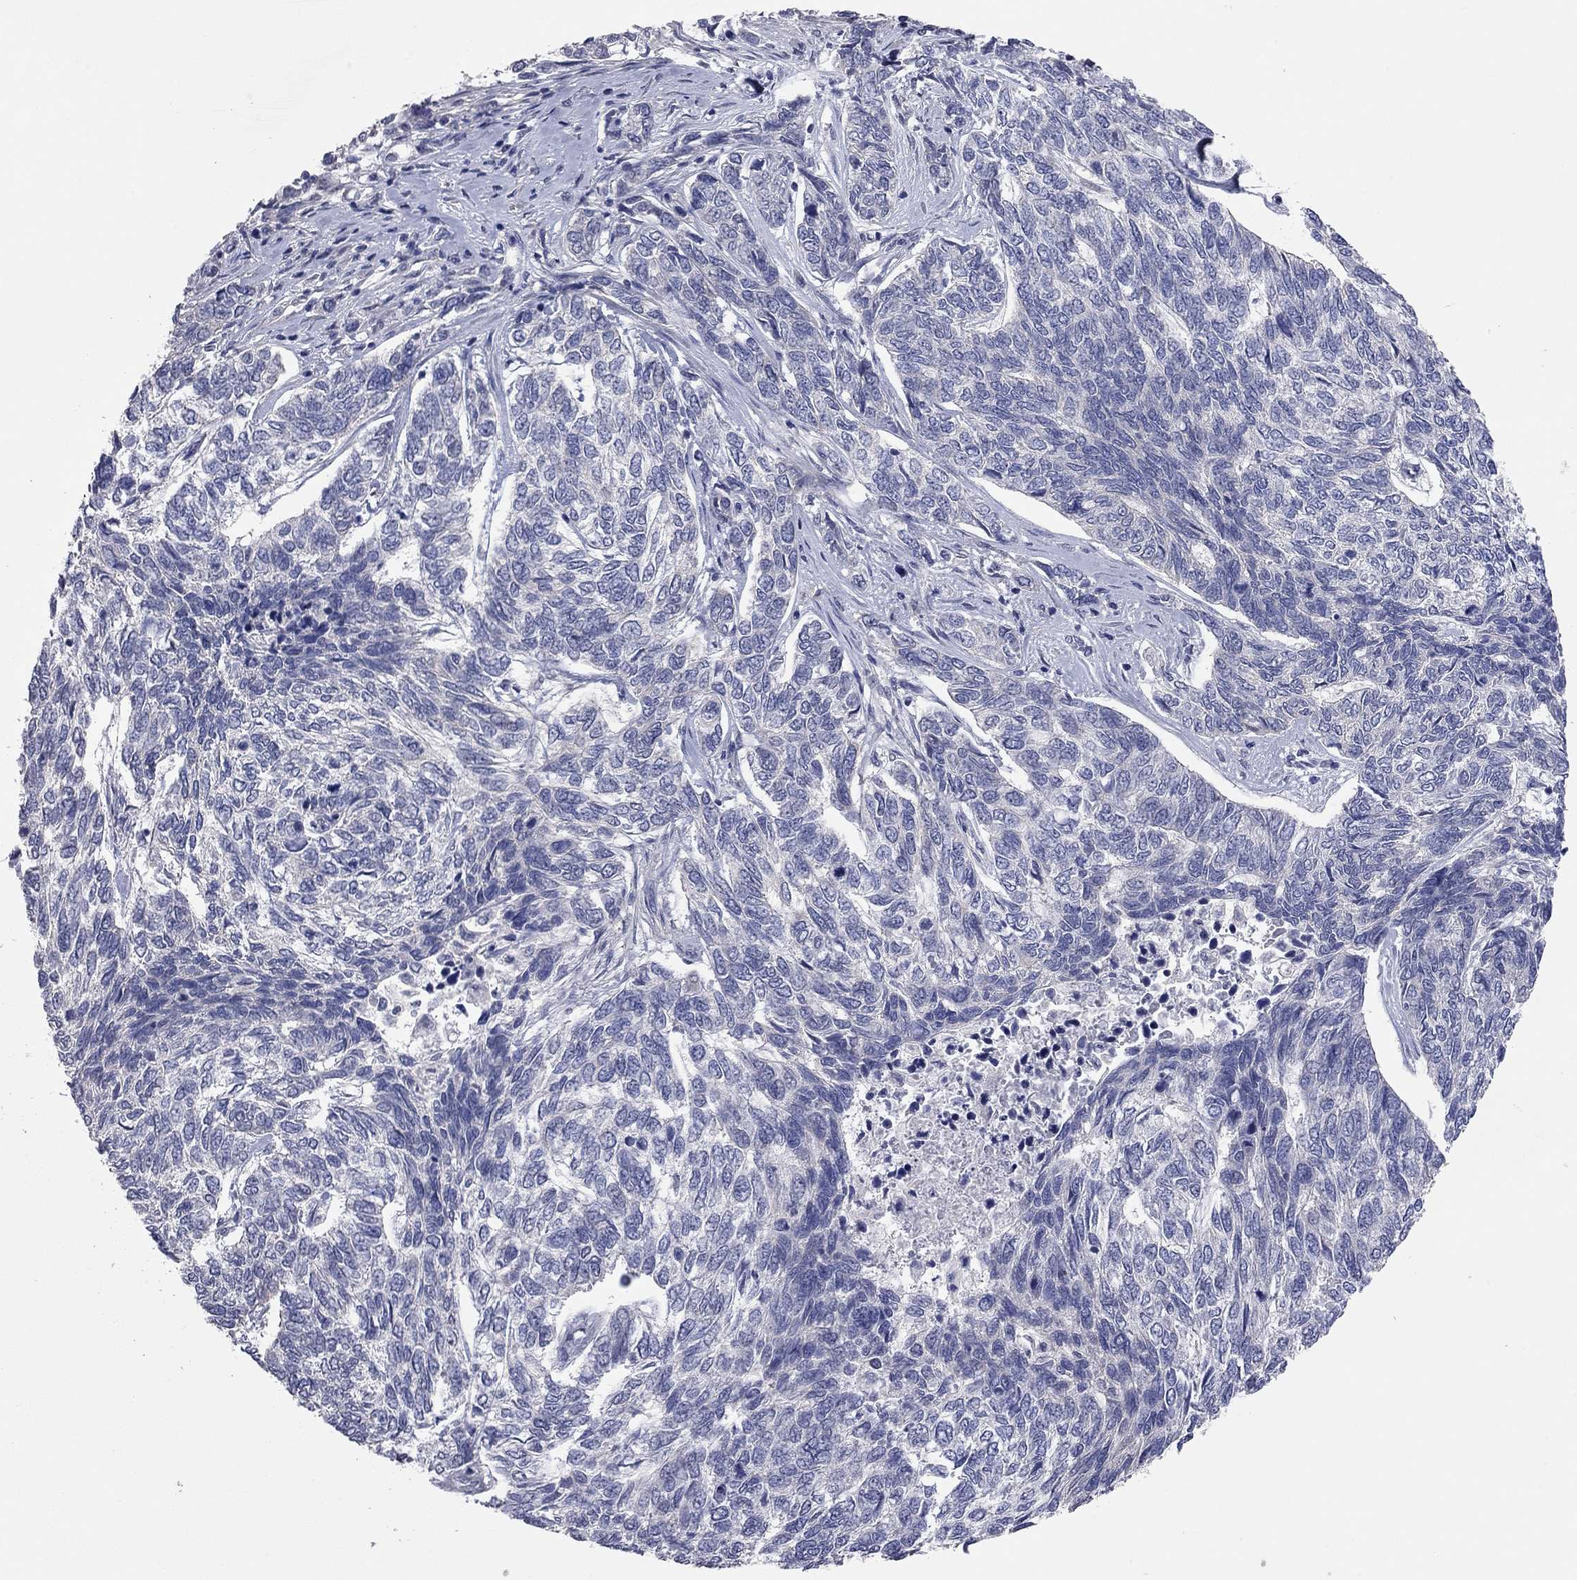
{"staining": {"intensity": "negative", "quantity": "none", "location": "none"}, "tissue": "skin cancer", "cell_type": "Tumor cells", "image_type": "cancer", "snomed": [{"axis": "morphology", "description": "Basal cell carcinoma"}, {"axis": "topography", "description": "Skin"}], "caption": "Basal cell carcinoma (skin) was stained to show a protein in brown. There is no significant expression in tumor cells.", "gene": "KCNB1", "patient": {"sex": "female", "age": 65}}